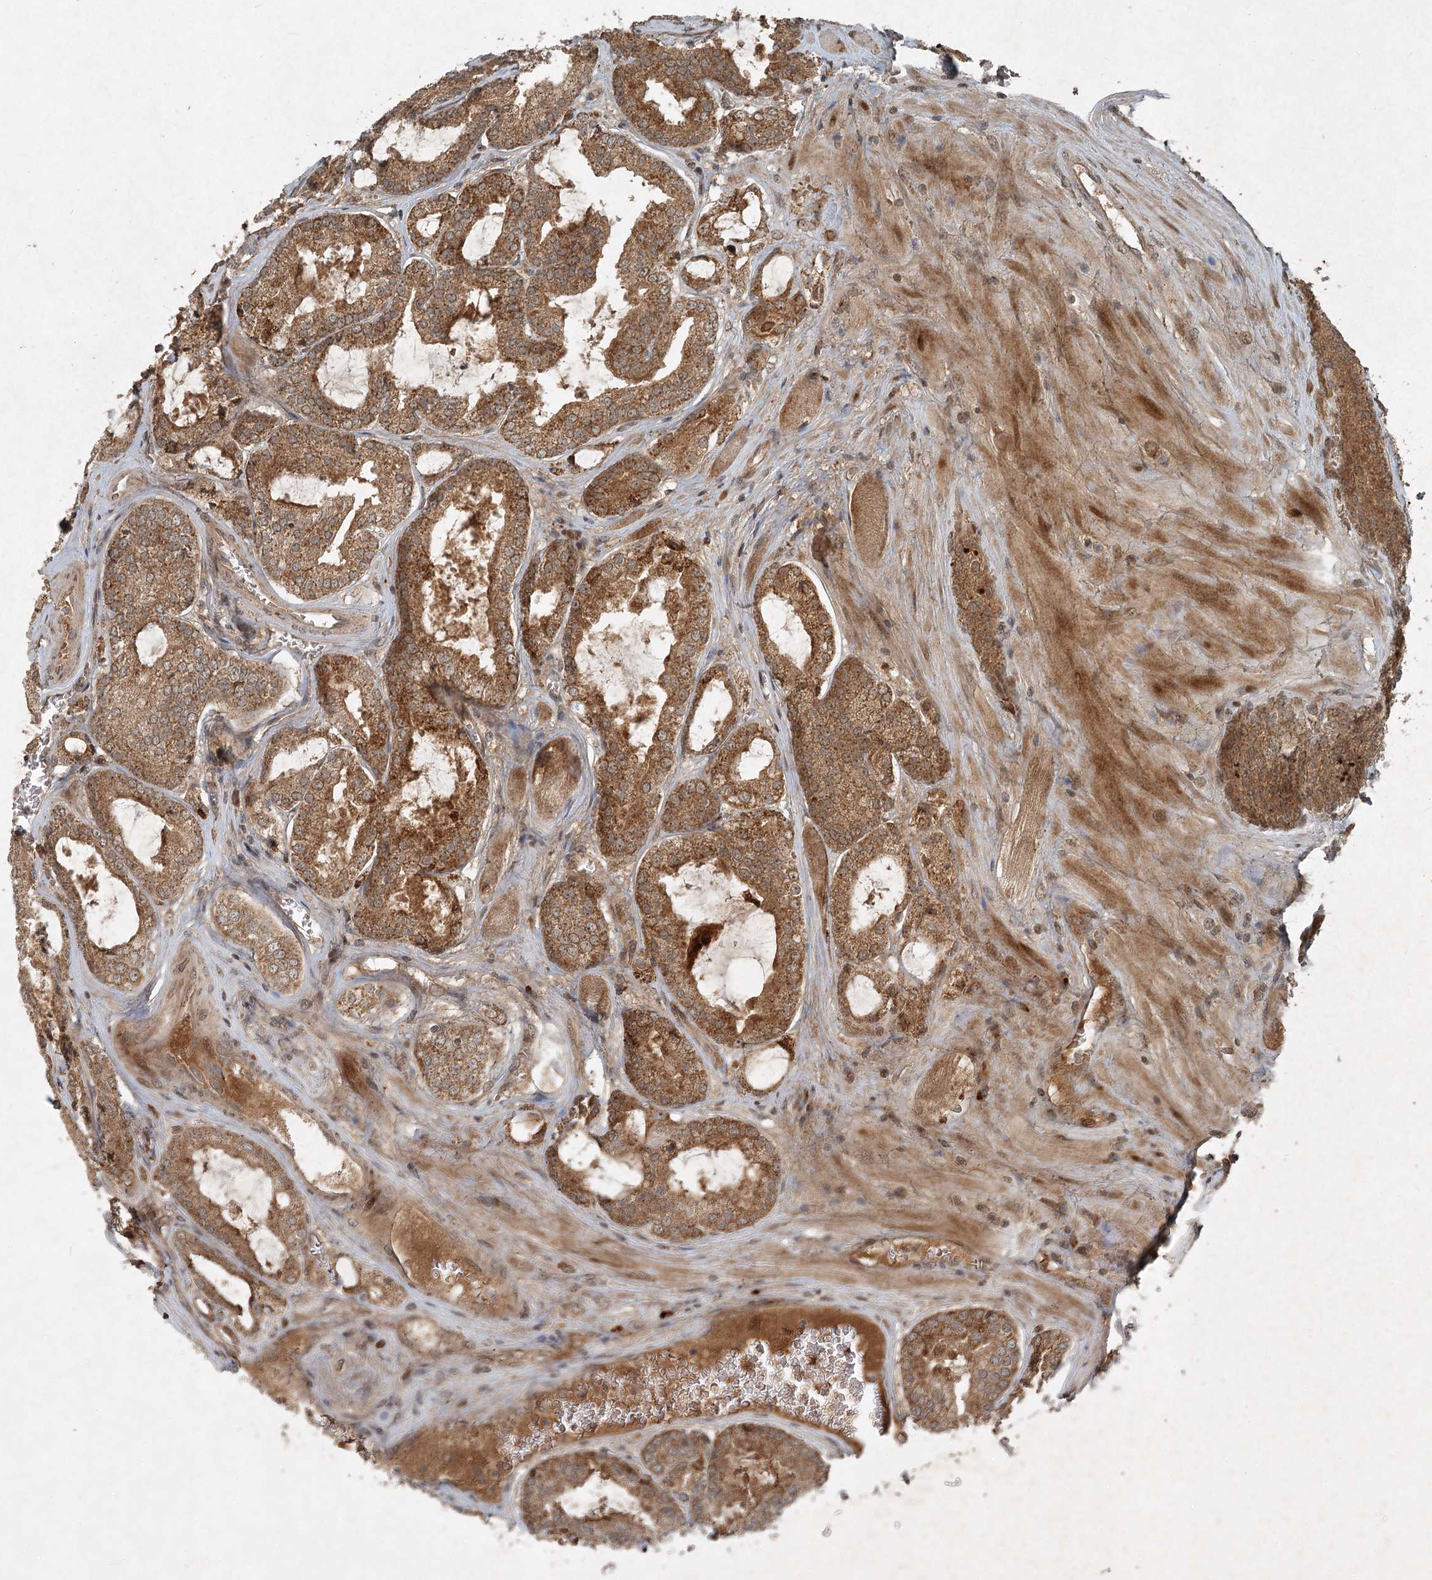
{"staining": {"intensity": "moderate", "quantity": ">75%", "location": "cytoplasmic/membranous"}, "tissue": "prostate cancer", "cell_type": "Tumor cells", "image_type": "cancer", "snomed": [{"axis": "morphology", "description": "Adenocarcinoma, Low grade"}, {"axis": "topography", "description": "Prostate"}], "caption": "Brown immunohistochemical staining in human prostate low-grade adenocarcinoma displays moderate cytoplasmic/membranous staining in about >75% of tumor cells.", "gene": "UNC93A", "patient": {"sex": "male", "age": 67}}